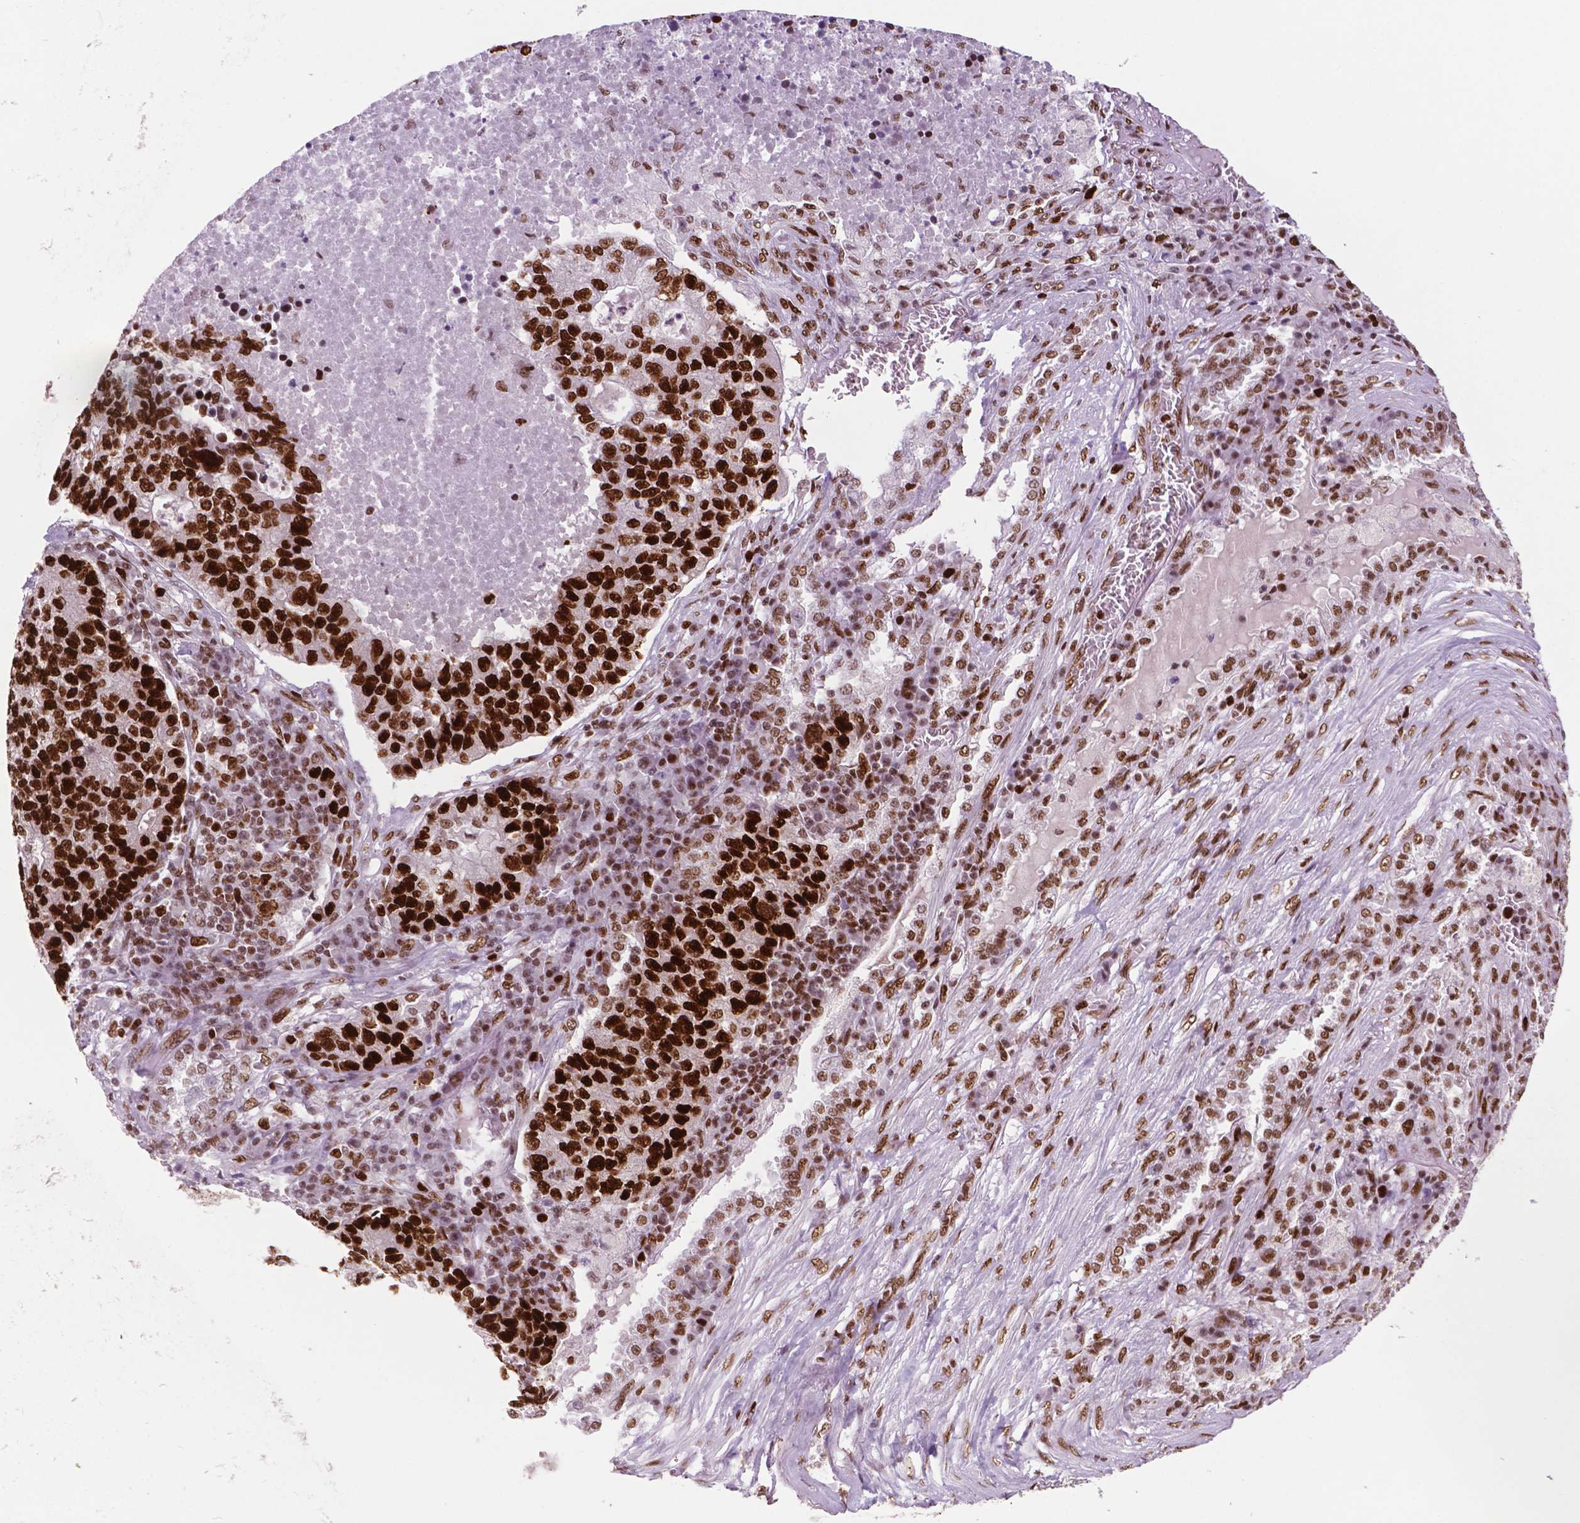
{"staining": {"intensity": "strong", "quantity": ">75%", "location": "nuclear"}, "tissue": "lung cancer", "cell_type": "Tumor cells", "image_type": "cancer", "snomed": [{"axis": "morphology", "description": "Adenocarcinoma, NOS"}, {"axis": "topography", "description": "Lung"}], "caption": "This image demonstrates lung cancer (adenocarcinoma) stained with immunohistochemistry (IHC) to label a protein in brown. The nuclear of tumor cells show strong positivity for the protein. Nuclei are counter-stained blue.", "gene": "MSH6", "patient": {"sex": "male", "age": 57}}